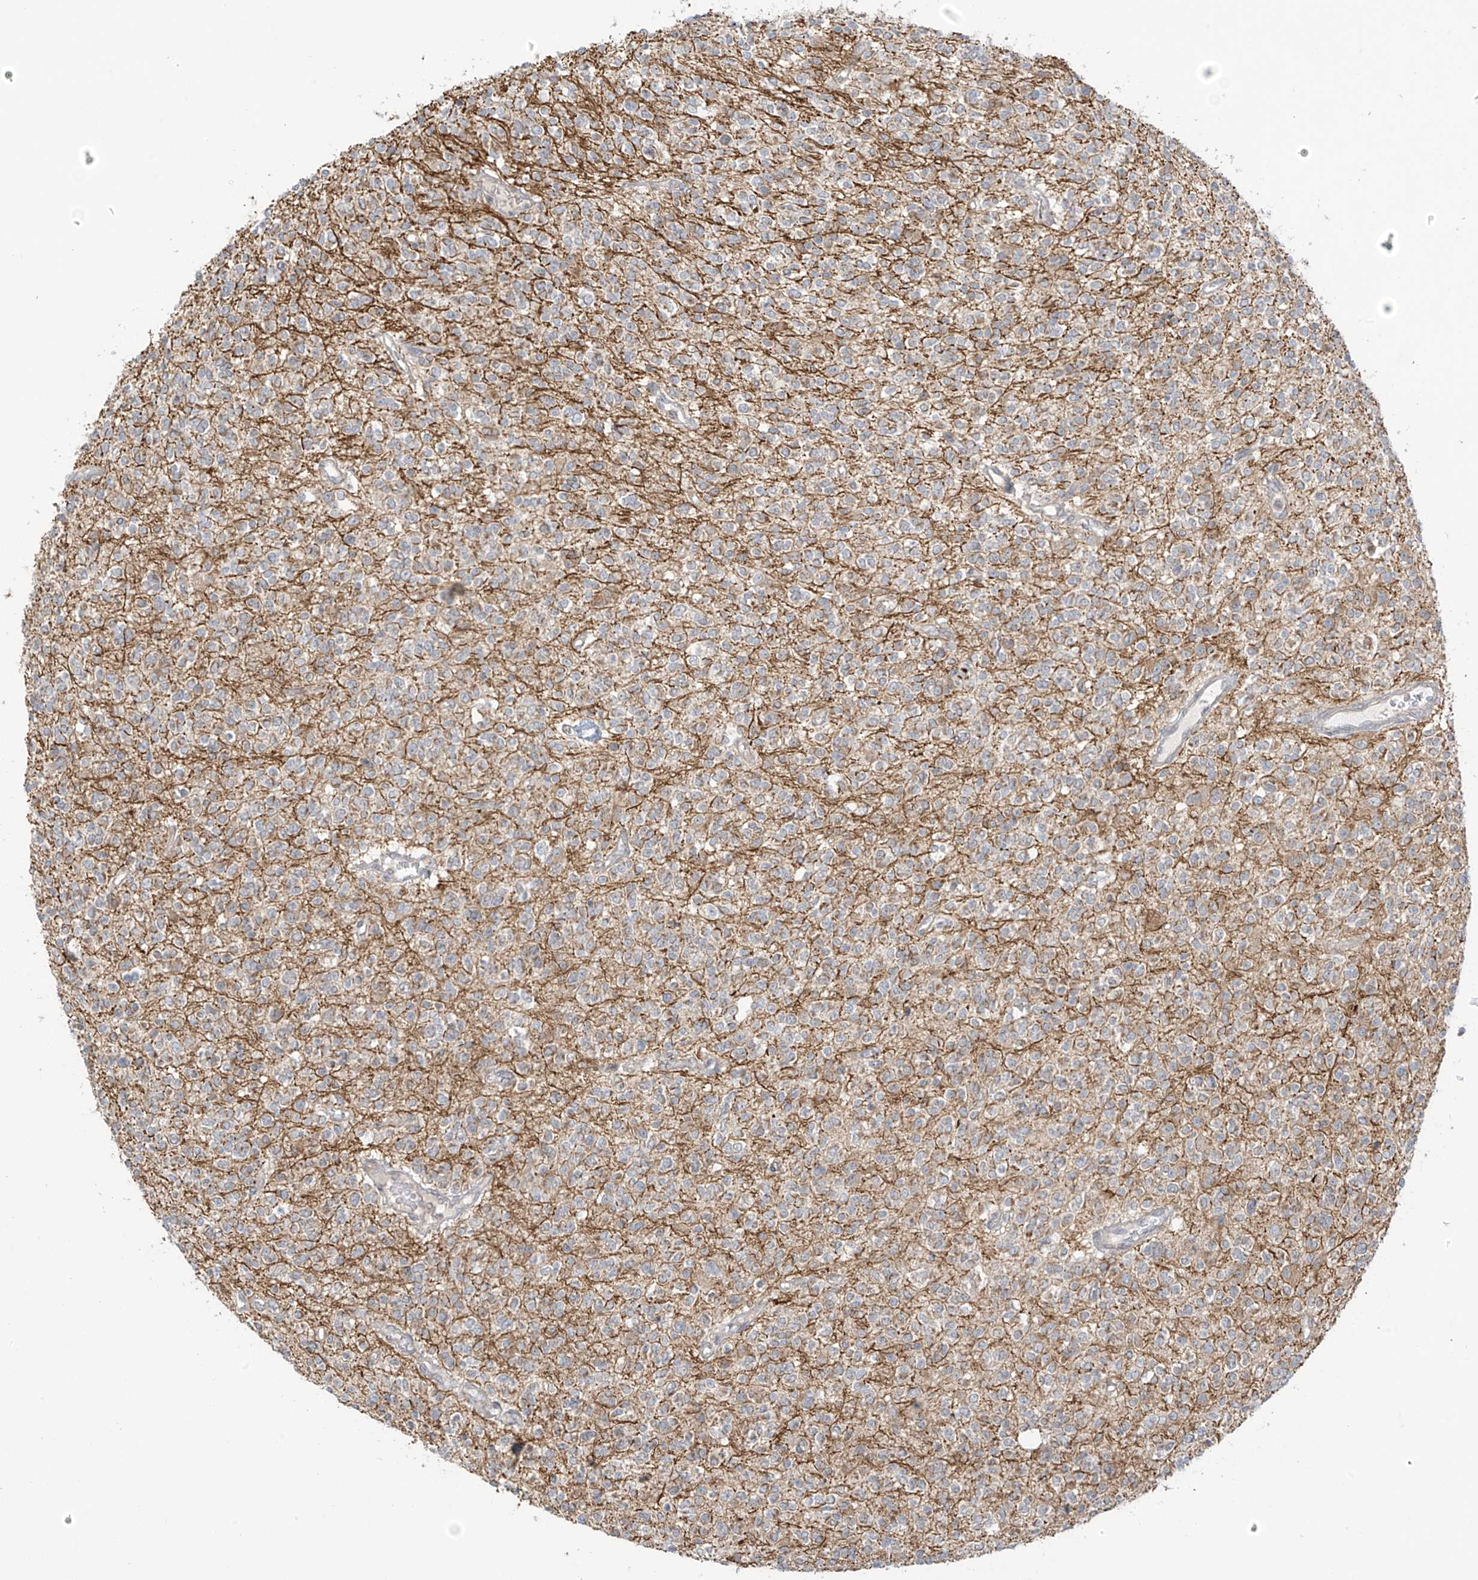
{"staining": {"intensity": "negative", "quantity": "none", "location": "none"}, "tissue": "glioma", "cell_type": "Tumor cells", "image_type": "cancer", "snomed": [{"axis": "morphology", "description": "Glioma, malignant, High grade"}, {"axis": "topography", "description": "Brain"}], "caption": "An immunohistochemistry photomicrograph of malignant glioma (high-grade) is shown. There is no staining in tumor cells of malignant glioma (high-grade).", "gene": "HDDC2", "patient": {"sex": "male", "age": 34}}